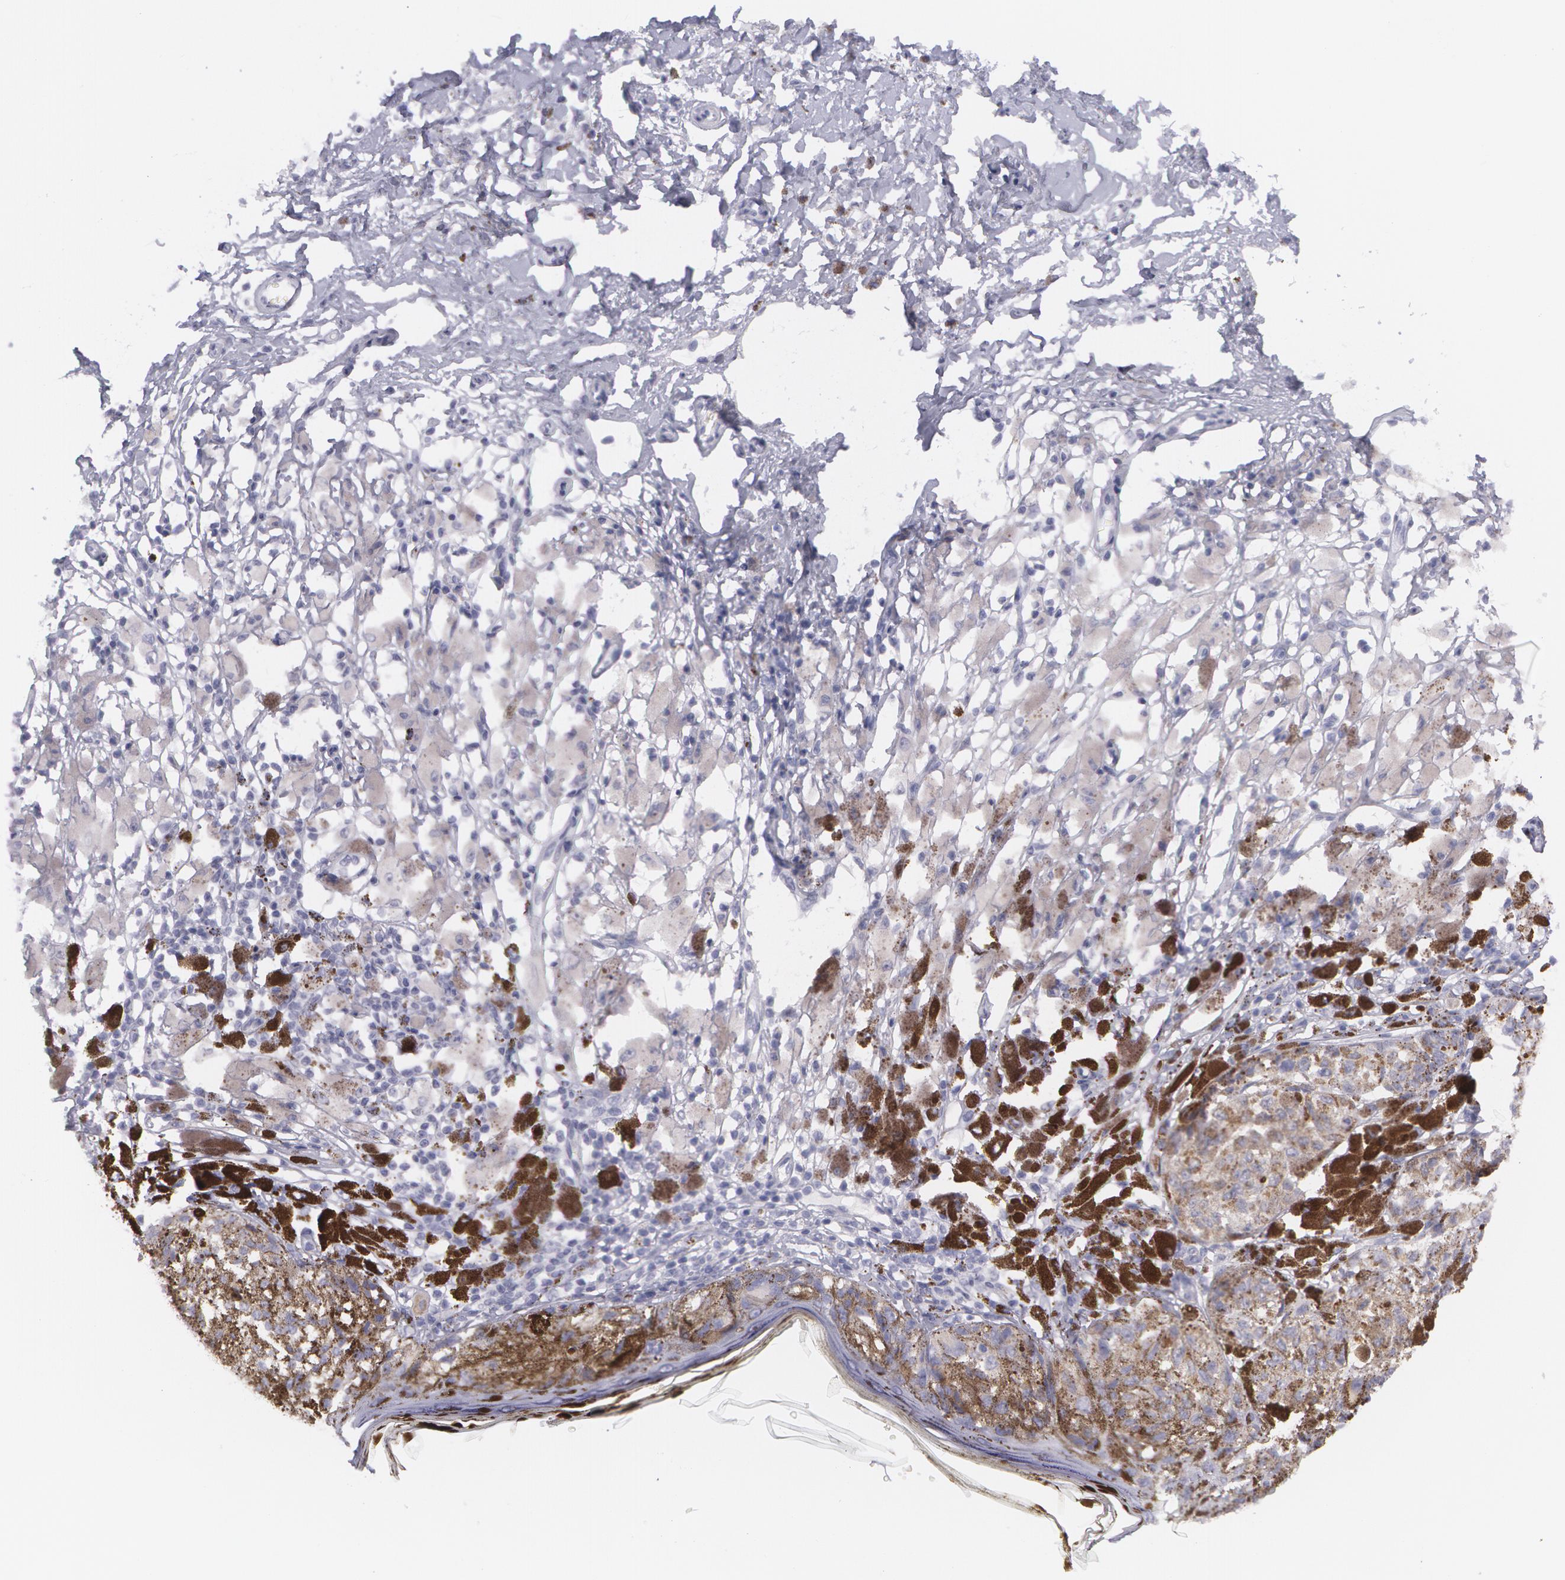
{"staining": {"intensity": "negative", "quantity": "none", "location": "none"}, "tissue": "melanoma", "cell_type": "Tumor cells", "image_type": "cancer", "snomed": [{"axis": "morphology", "description": "Malignant melanoma, NOS"}, {"axis": "topography", "description": "Skin"}], "caption": "Immunohistochemical staining of malignant melanoma reveals no significant positivity in tumor cells.", "gene": "AMACR", "patient": {"sex": "male", "age": 88}}